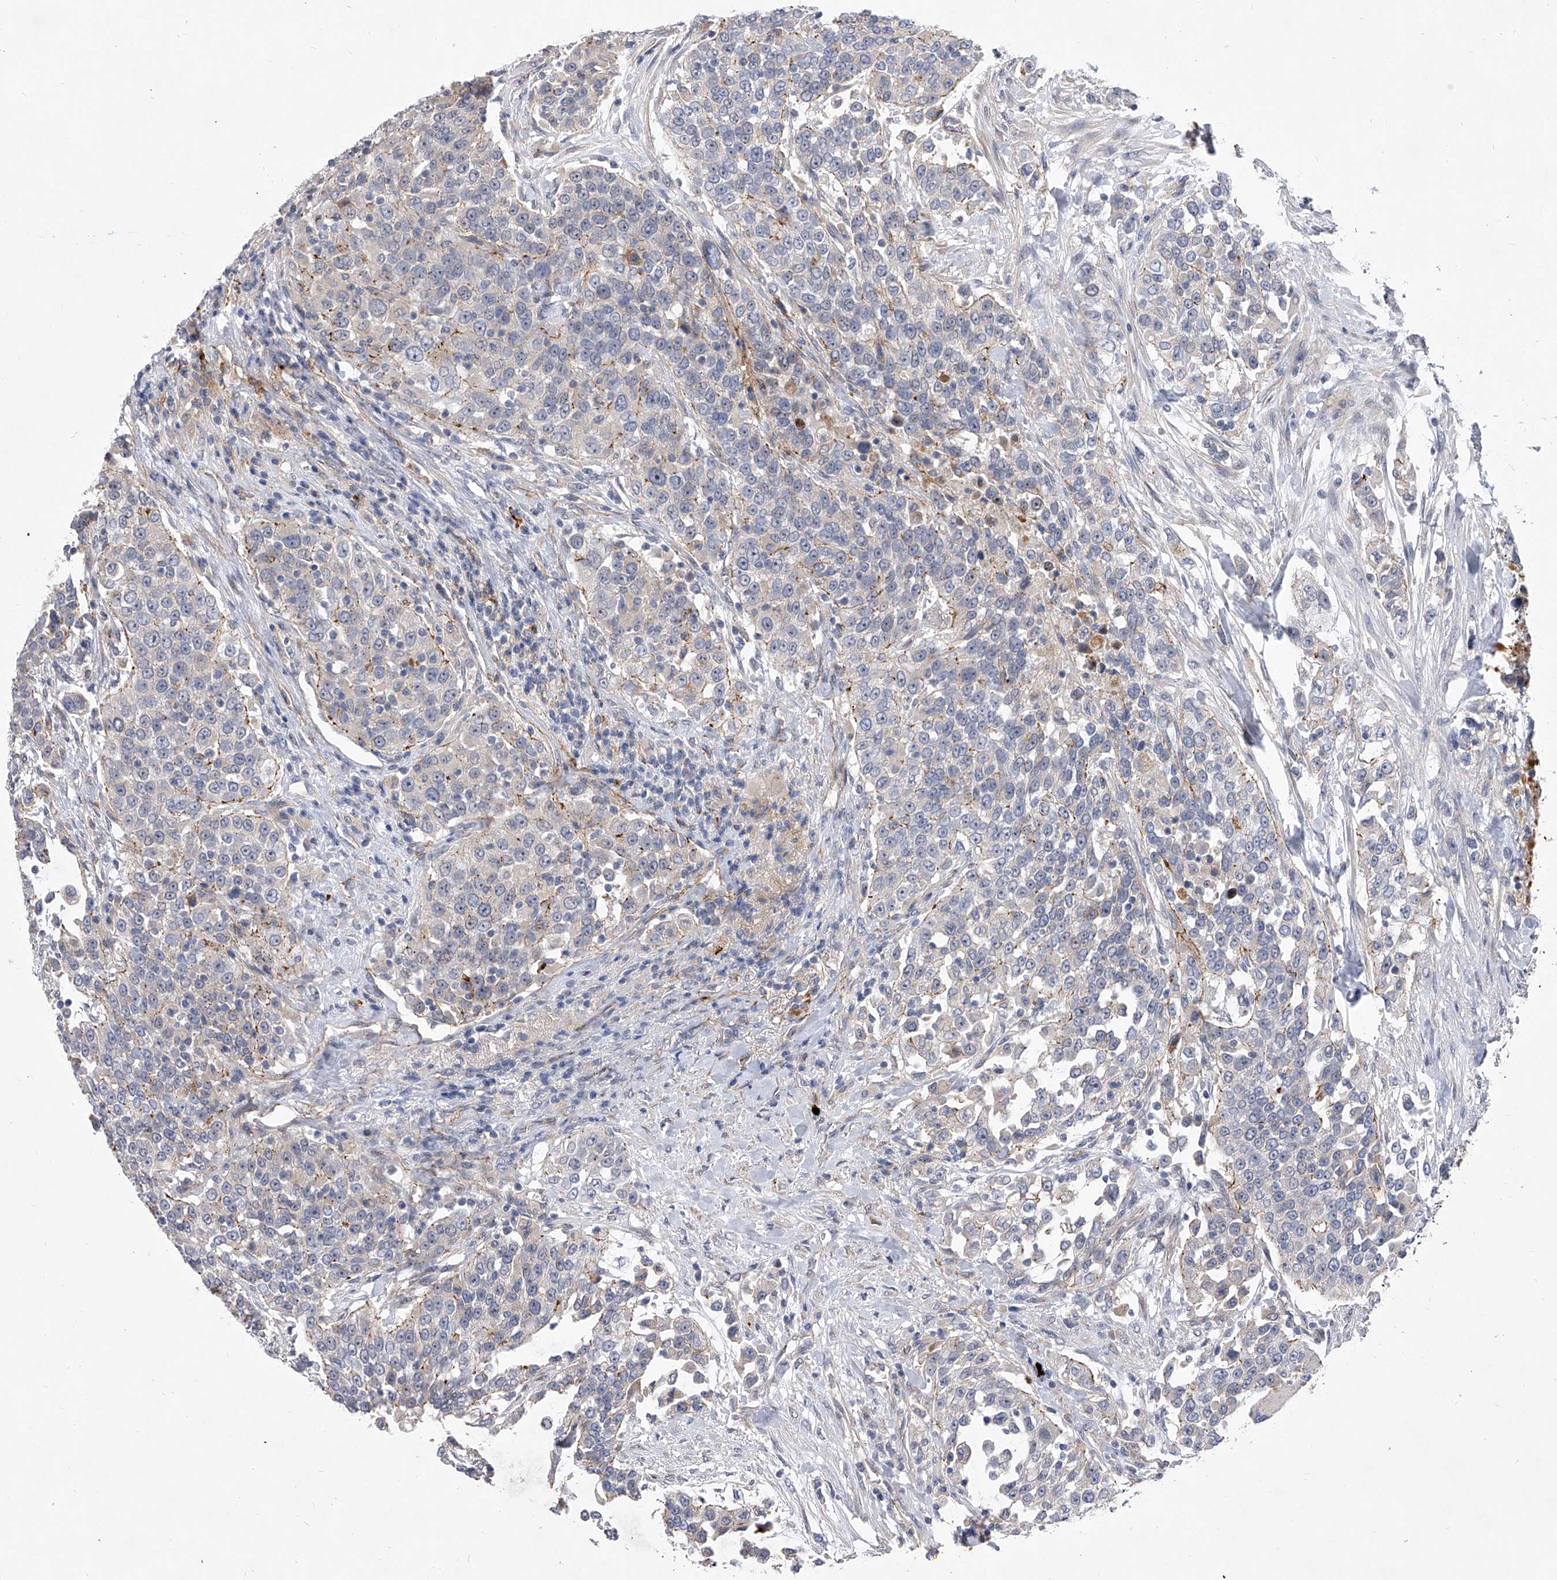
{"staining": {"intensity": "negative", "quantity": "none", "location": "none"}, "tissue": "urothelial cancer", "cell_type": "Tumor cells", "image_type": "cancer", "snomed": [{"axis": "morphology", "description": "Urothelial carcinoma, High grade"}, {"axis": "topography", "description": "Urinary bladder"}], "caption": "High power microscopy image of an immunohistochemistry (IHC) photomicrograph of urothelial carcinoma (high-grade), revealing no significant staining in tumor cells.", "gene": "MINDY4", "patient": {"sex": "female", "age": 80}}